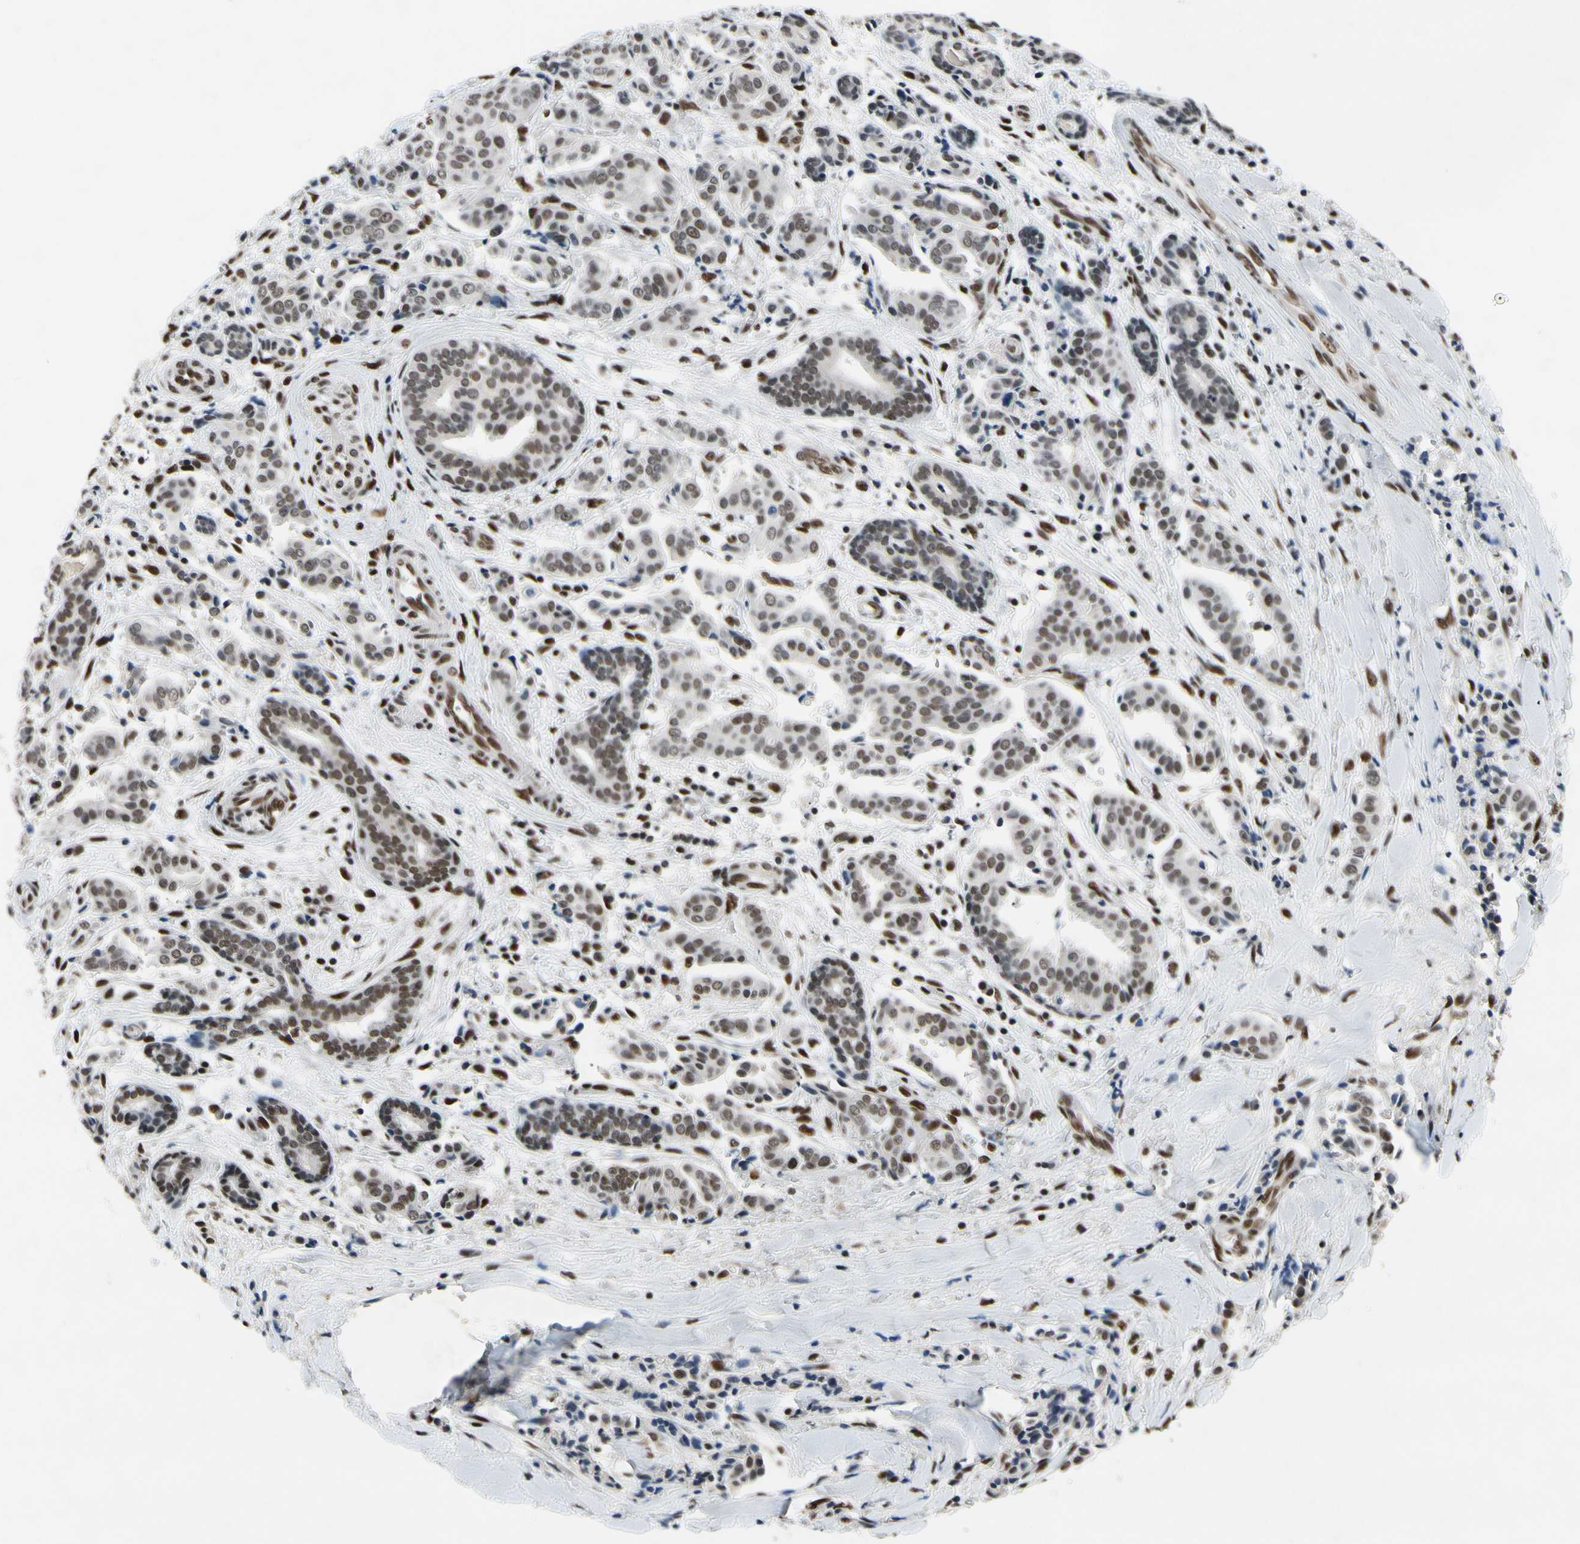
{"staining": {"intensity": "moderate", "quantity": ">75%", "location": "nuclear"}, "tissue": "head and neck cancer", "cell_type": "Tumor cells", "image_type": "cancer", "snomed": [{"axis": "morphology", "description": "Adenocarcinoma, NOS"}, {"axis": "topography", "description": "Salivary gland"}, {"axis": "topography", "description": "Head-Neck"}], "caption": "Immunohistochemical staining of adenocarcinoma (head and neck) exhibits moderate nuclear protein expression in approximately >75% of tumor cells.", "gene": "RECQL", "patient": {"sex": "female", "age": 59}}